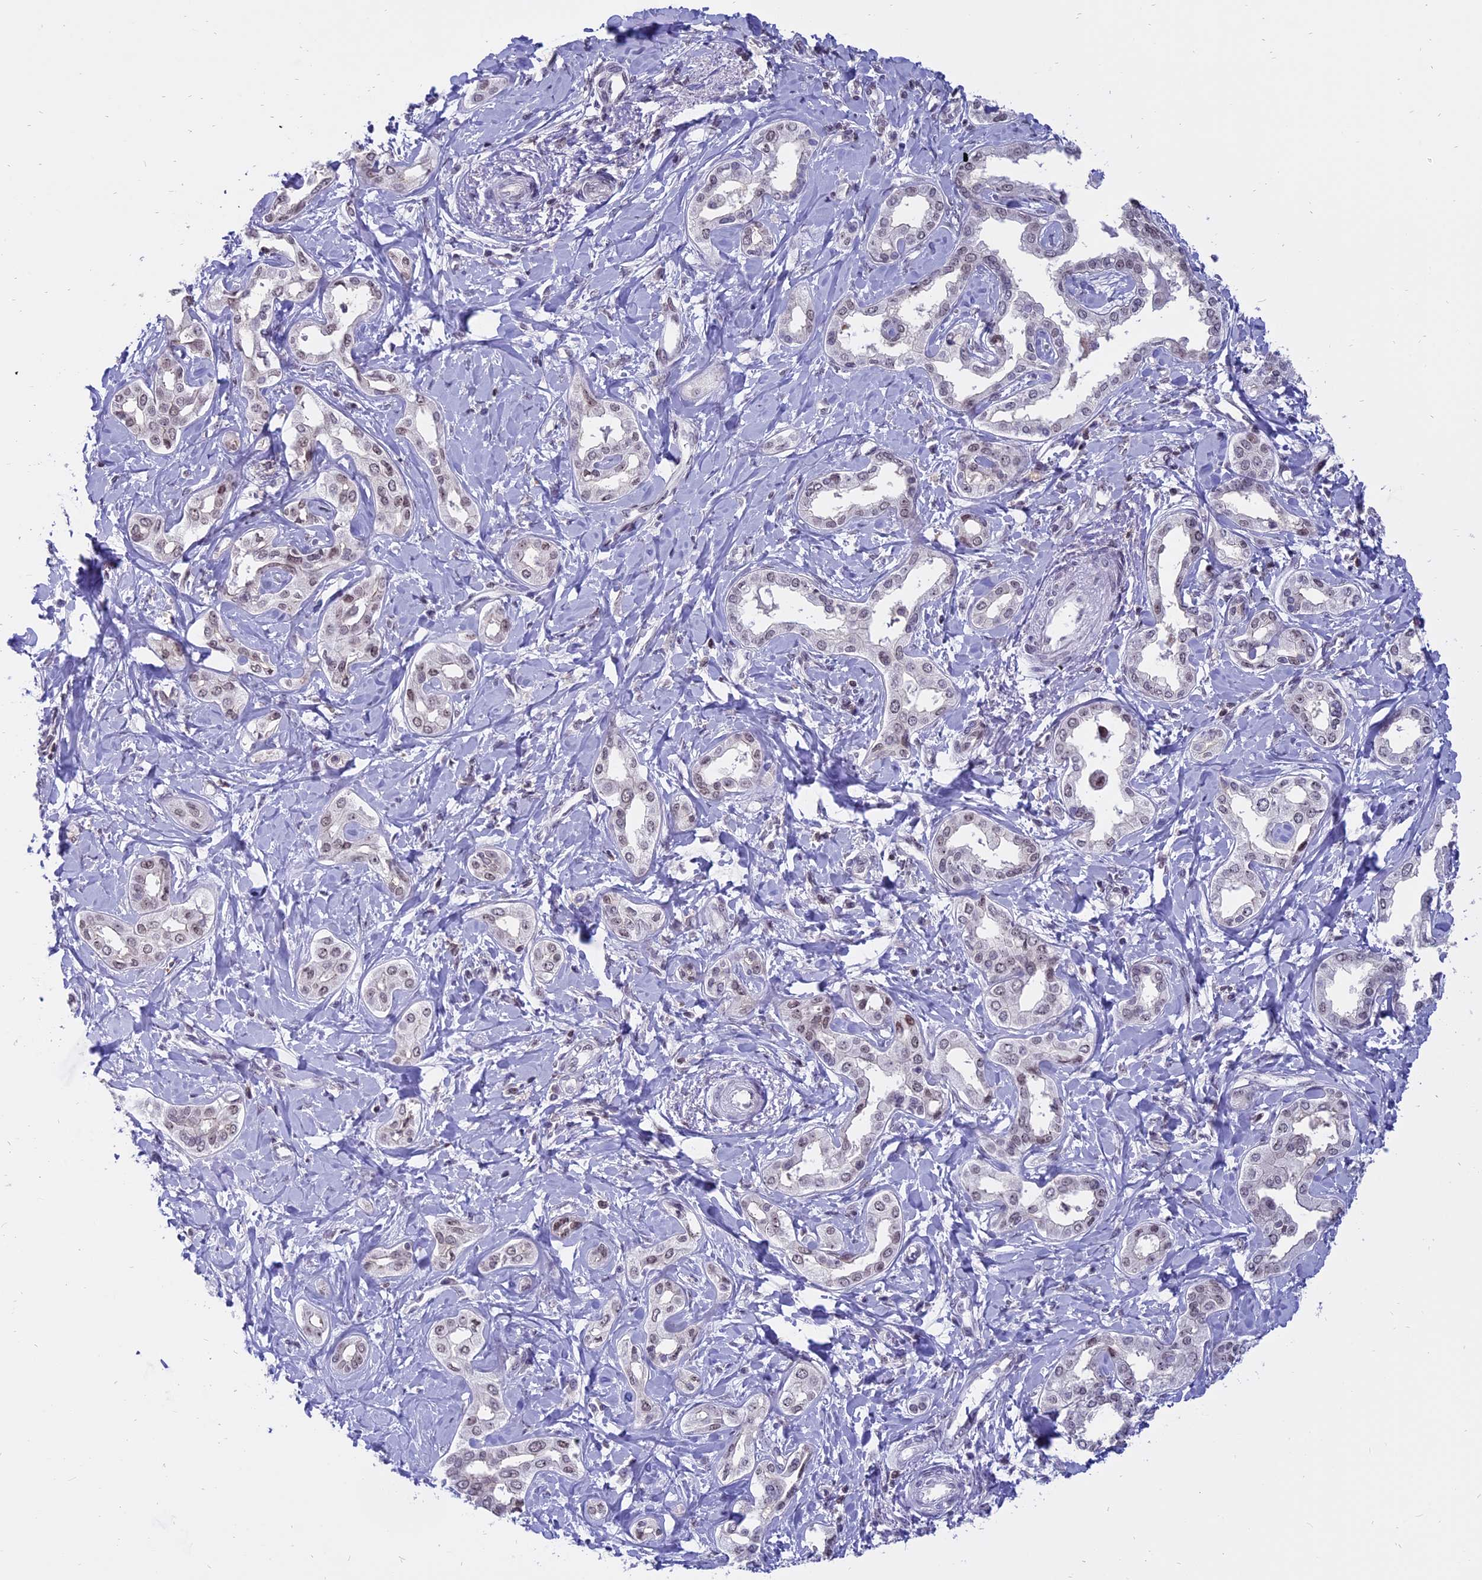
{"staining": {"intensity": "weak", "quantity": ">75%", "location": "nuclear"}, "tissue": "liver cancer", "cell_type": "Tumor cells", "image_type": "cancer", "snomed": [{"axis": "morphology", "description": "Cholangiocarcinoma"}, {"axis": "topography", "description": "Liver"}], "caption": "Human liver cholangiocarcinoma stained with a protein marker reveals weak staining in tumor cells.", "gene": "TADA3", "patient": {"sex": "female", "age": 77}}